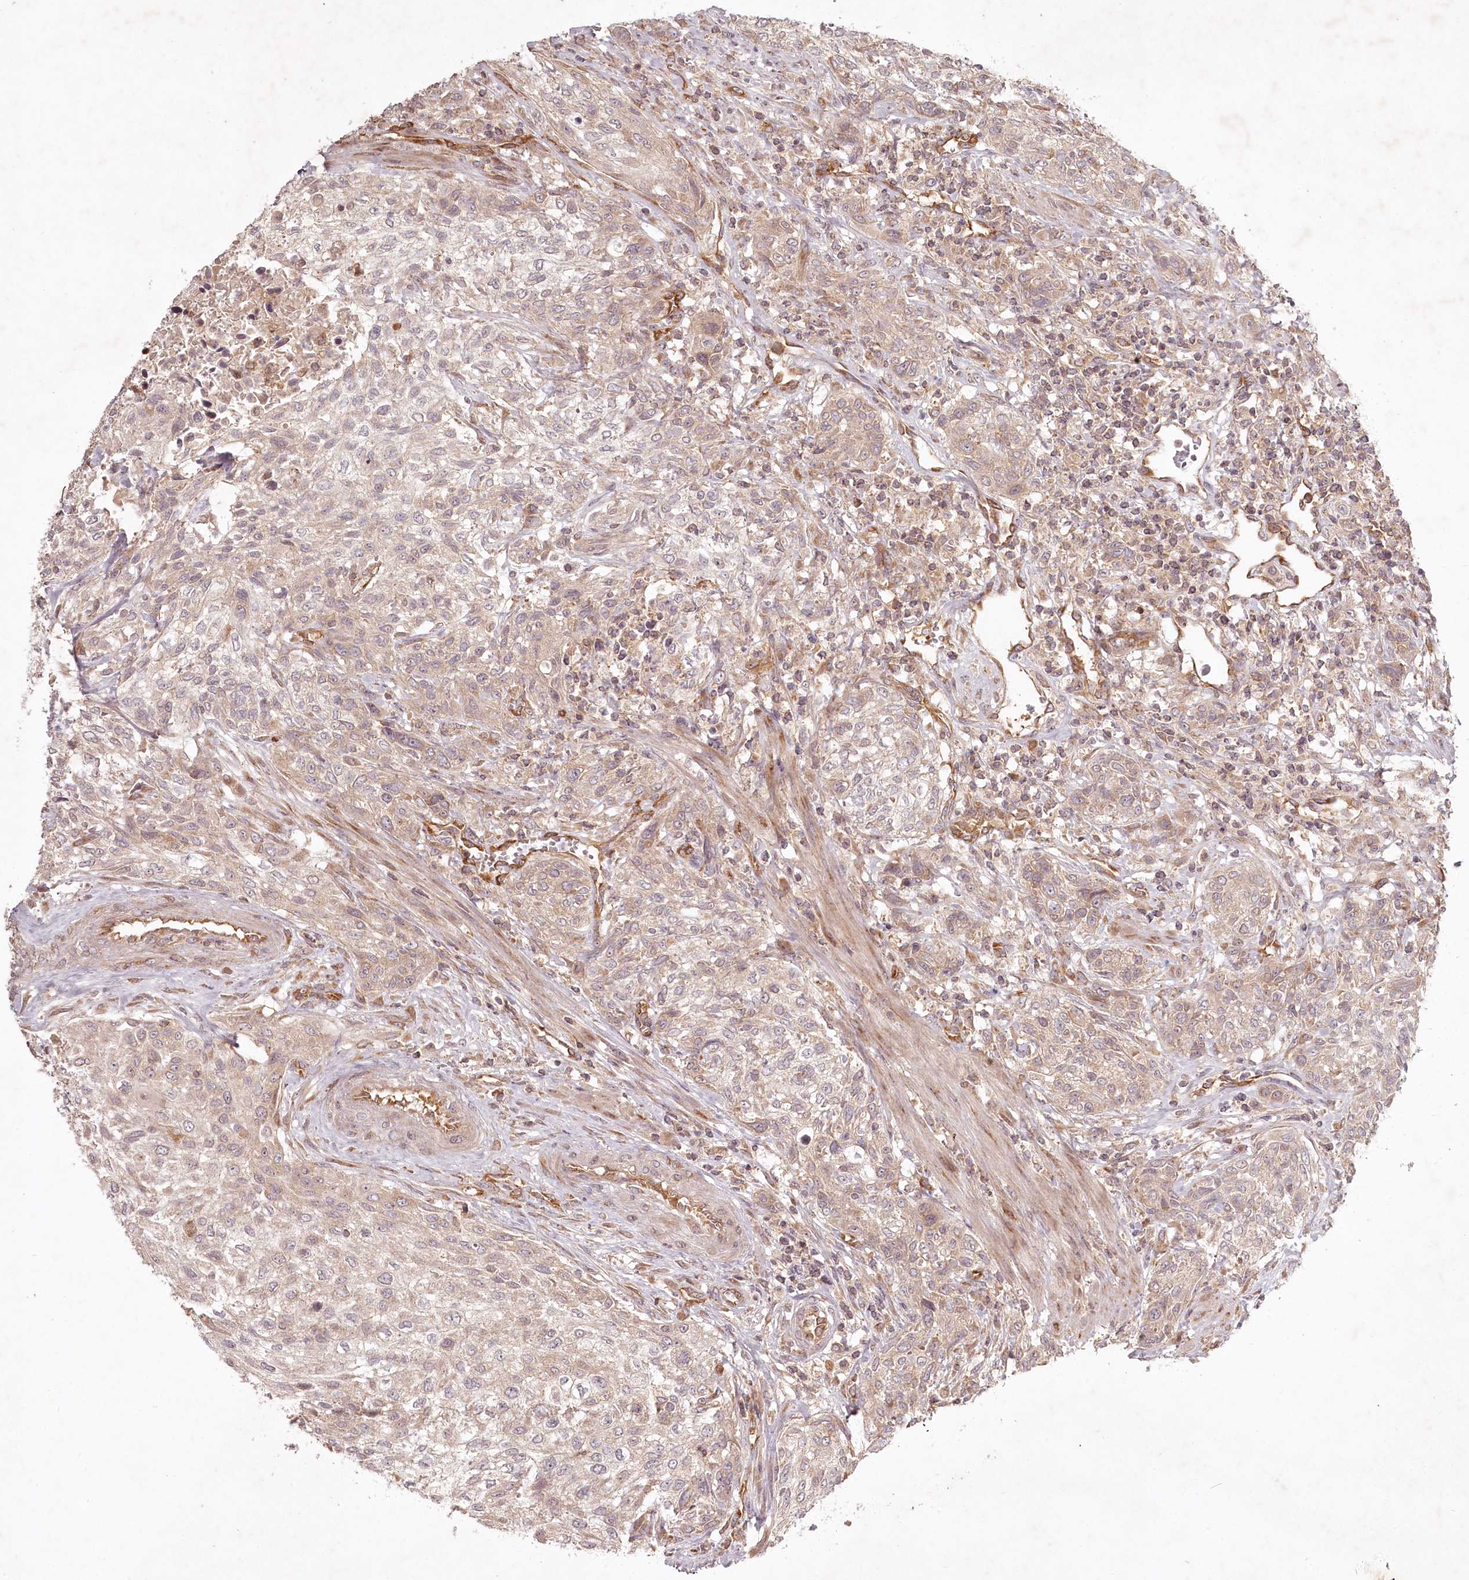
{"staining": {"intensity": "weak", "quantity": "<25%", "location": "cytoplasmic/membranous"}, "tissue": "urothelial cancer", "cell_type": "Tumor cells", "image_type": "cancer", "snomed": [{"axis": "morphology", "description": "Normal tissue, NOS"}, {"axis": "morphology", "description": "Urothelial carcinoma, NOS"}, {"axis": "topography", "description": "Urinary bladder"}, {"axis": "topography", "description": "Peripheral nerve tissue"}], "caption": "An image of human transitional cell carcinoma is negative for staining in tumor cells. (DAB (3,3'-diaminobenzidine) immunohistochemistry (IHC), high magnification).", "gene": "TMIE", "patient": {"sex": "male", "age": 35}}